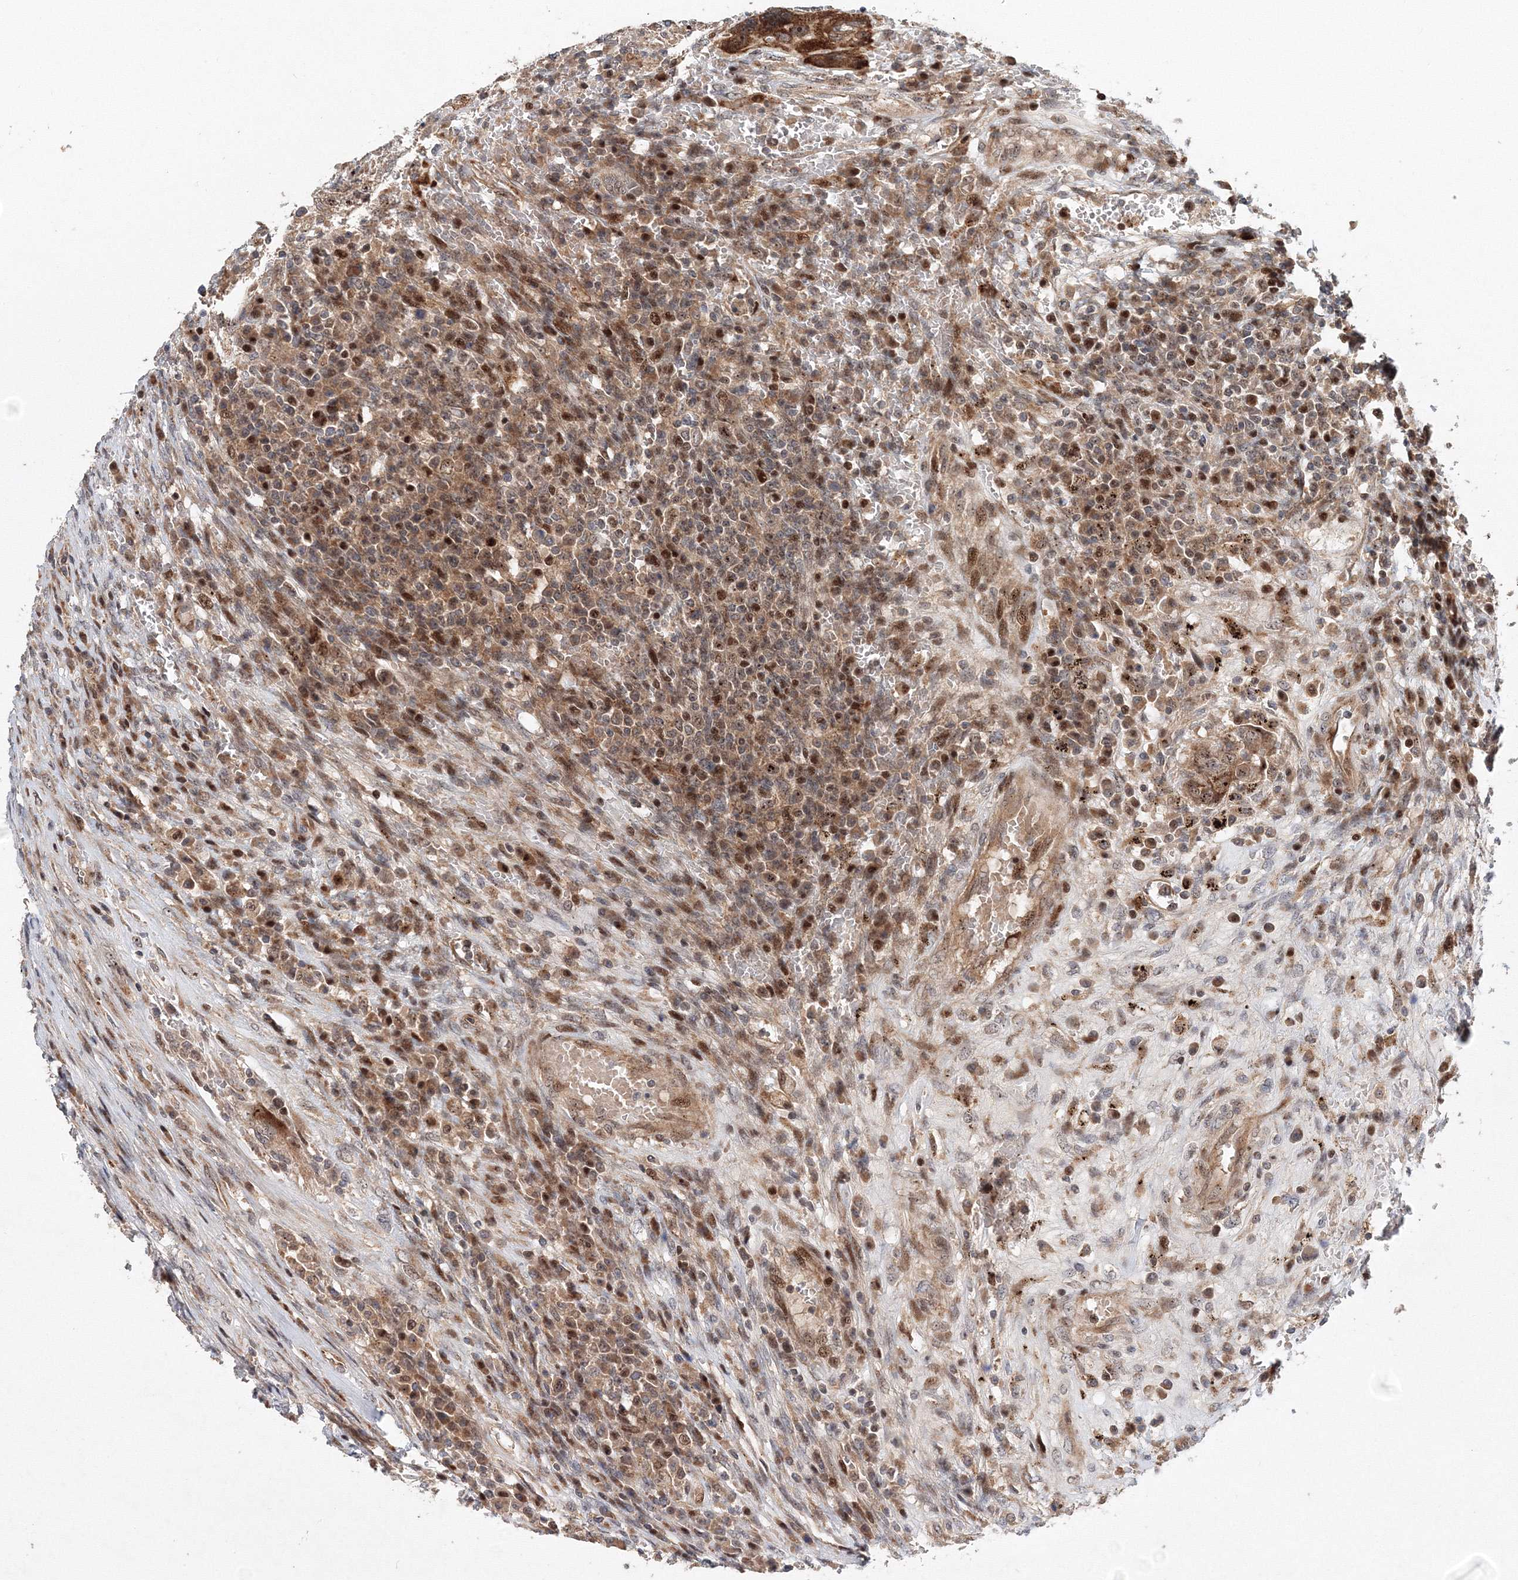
{"staining": {"intensity": "moderate", "quantity": ">75%", "location": "cytoplasmic/membranous,nuclear"}, "tissue": "testis cancer", "cell_type": "Tumor cells", "image_type": "cancer", "snomed": [{"axis": "morphology", "description": "Carcinoma, Embryonal, NOS"}, {"axis": "topography", "description": "Testis"}], "caption": "Moderate cytoplasmic/membranous and nuclear positivity for a protein is present in about >75% of tumor cells of embryonal carcinoma (testis) using immunohistochemistry (IHC).", "gene": "ANKAR", "patient": {"sex": "male", "age": 26}}